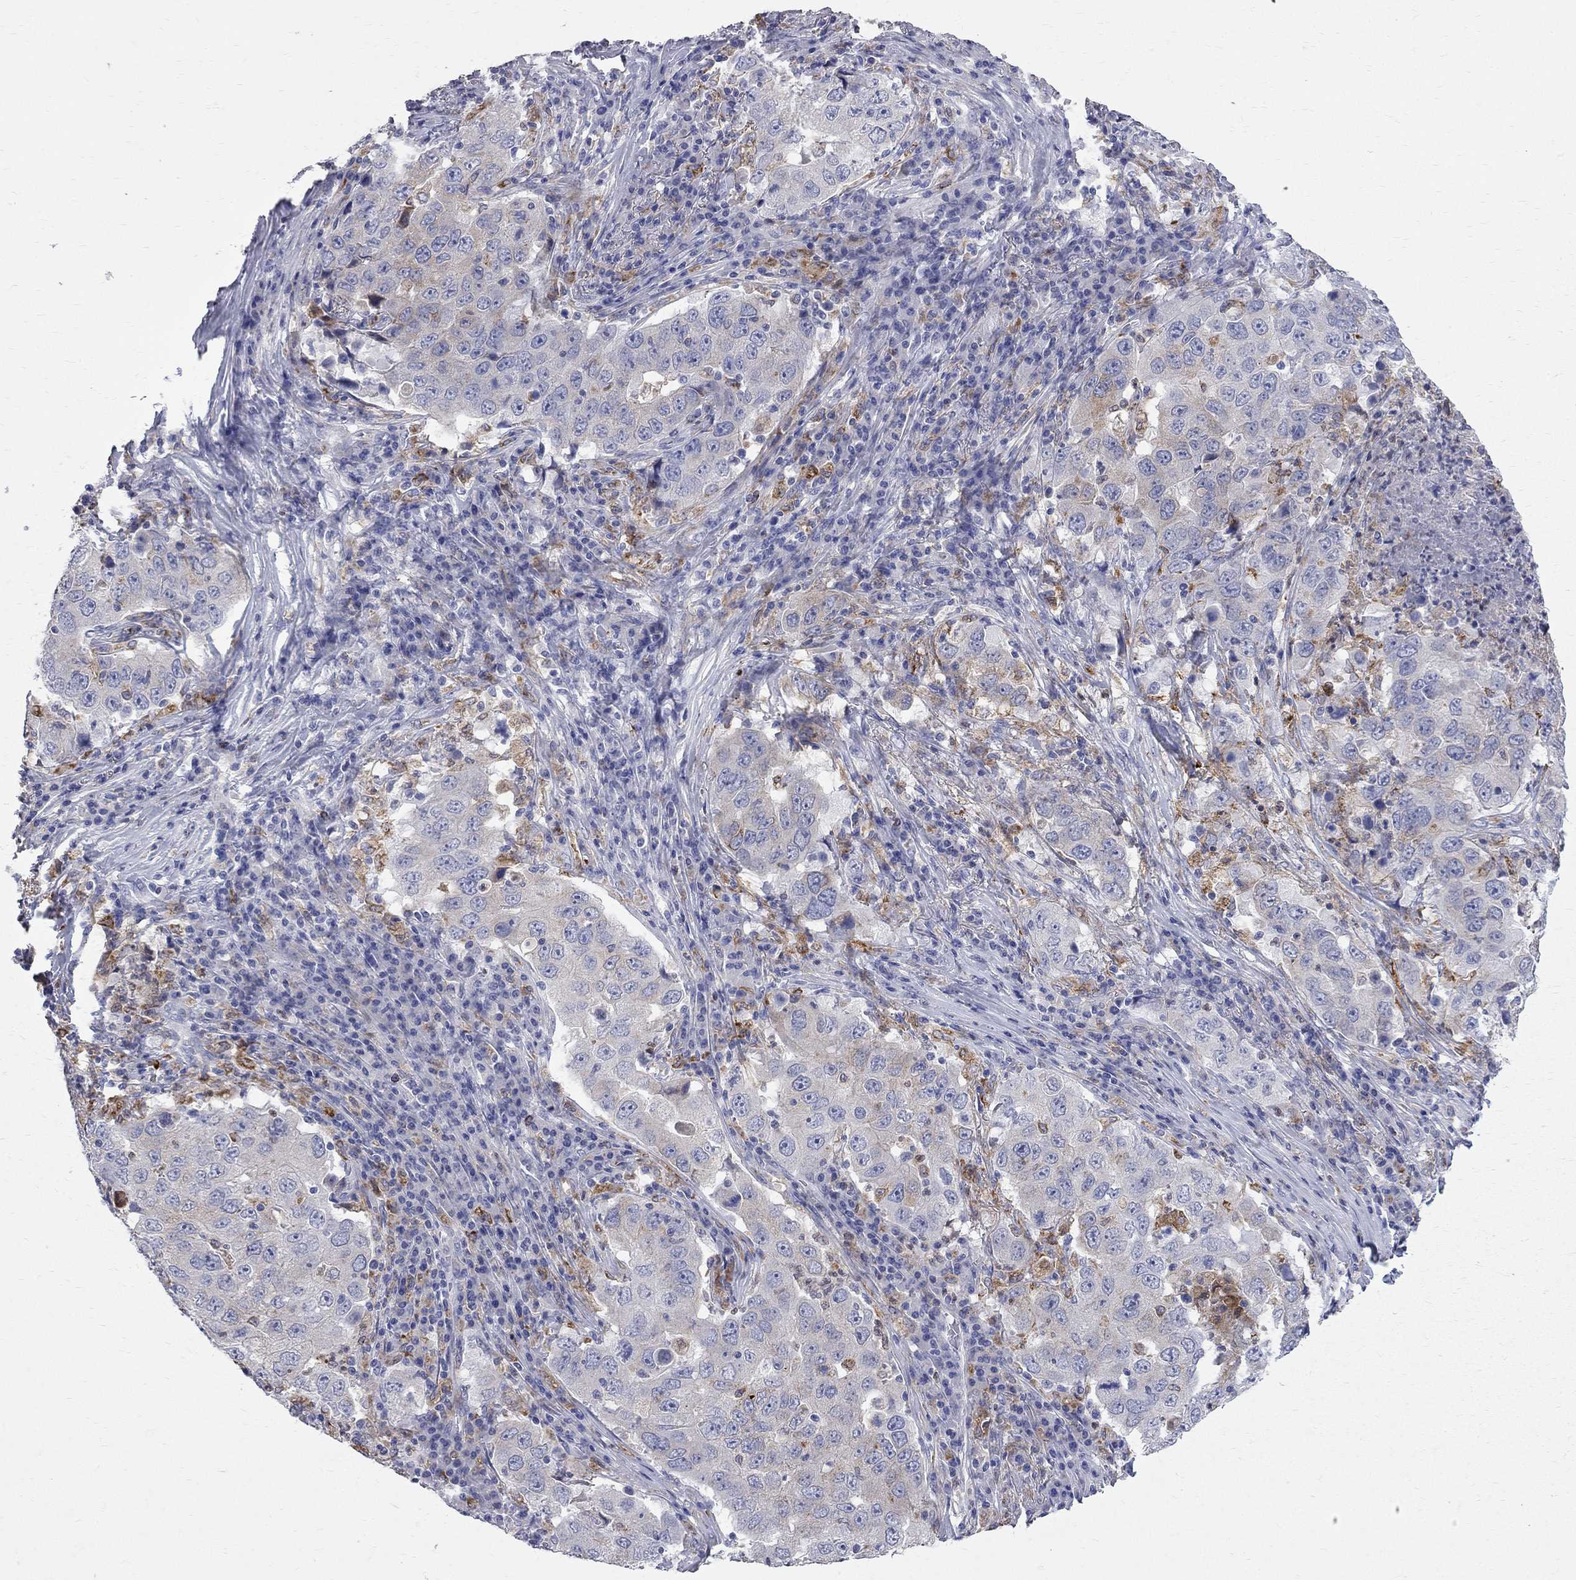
{"staining": {"intensity": "negative", "quantity": "none", "location": "none"}, "tissue": "lung cancer", "cell_type": "Tumor cells", "image_type": "cancer", "snomed": [{"axis": "morphology", "description": "Adenocarcinoma, NOS"}, {"axis": "topography", "description": "Lung"}], "caption": "High magnification brightfield microscopy of lung cancer stained with DAB (3,3'-diaminobenzidine) (brown) and counterstained with hematoxylin (blue): tumor cells show no significant staining.", "gene": "ACSL1", "patient": {"sex": "male", "age": 73}}